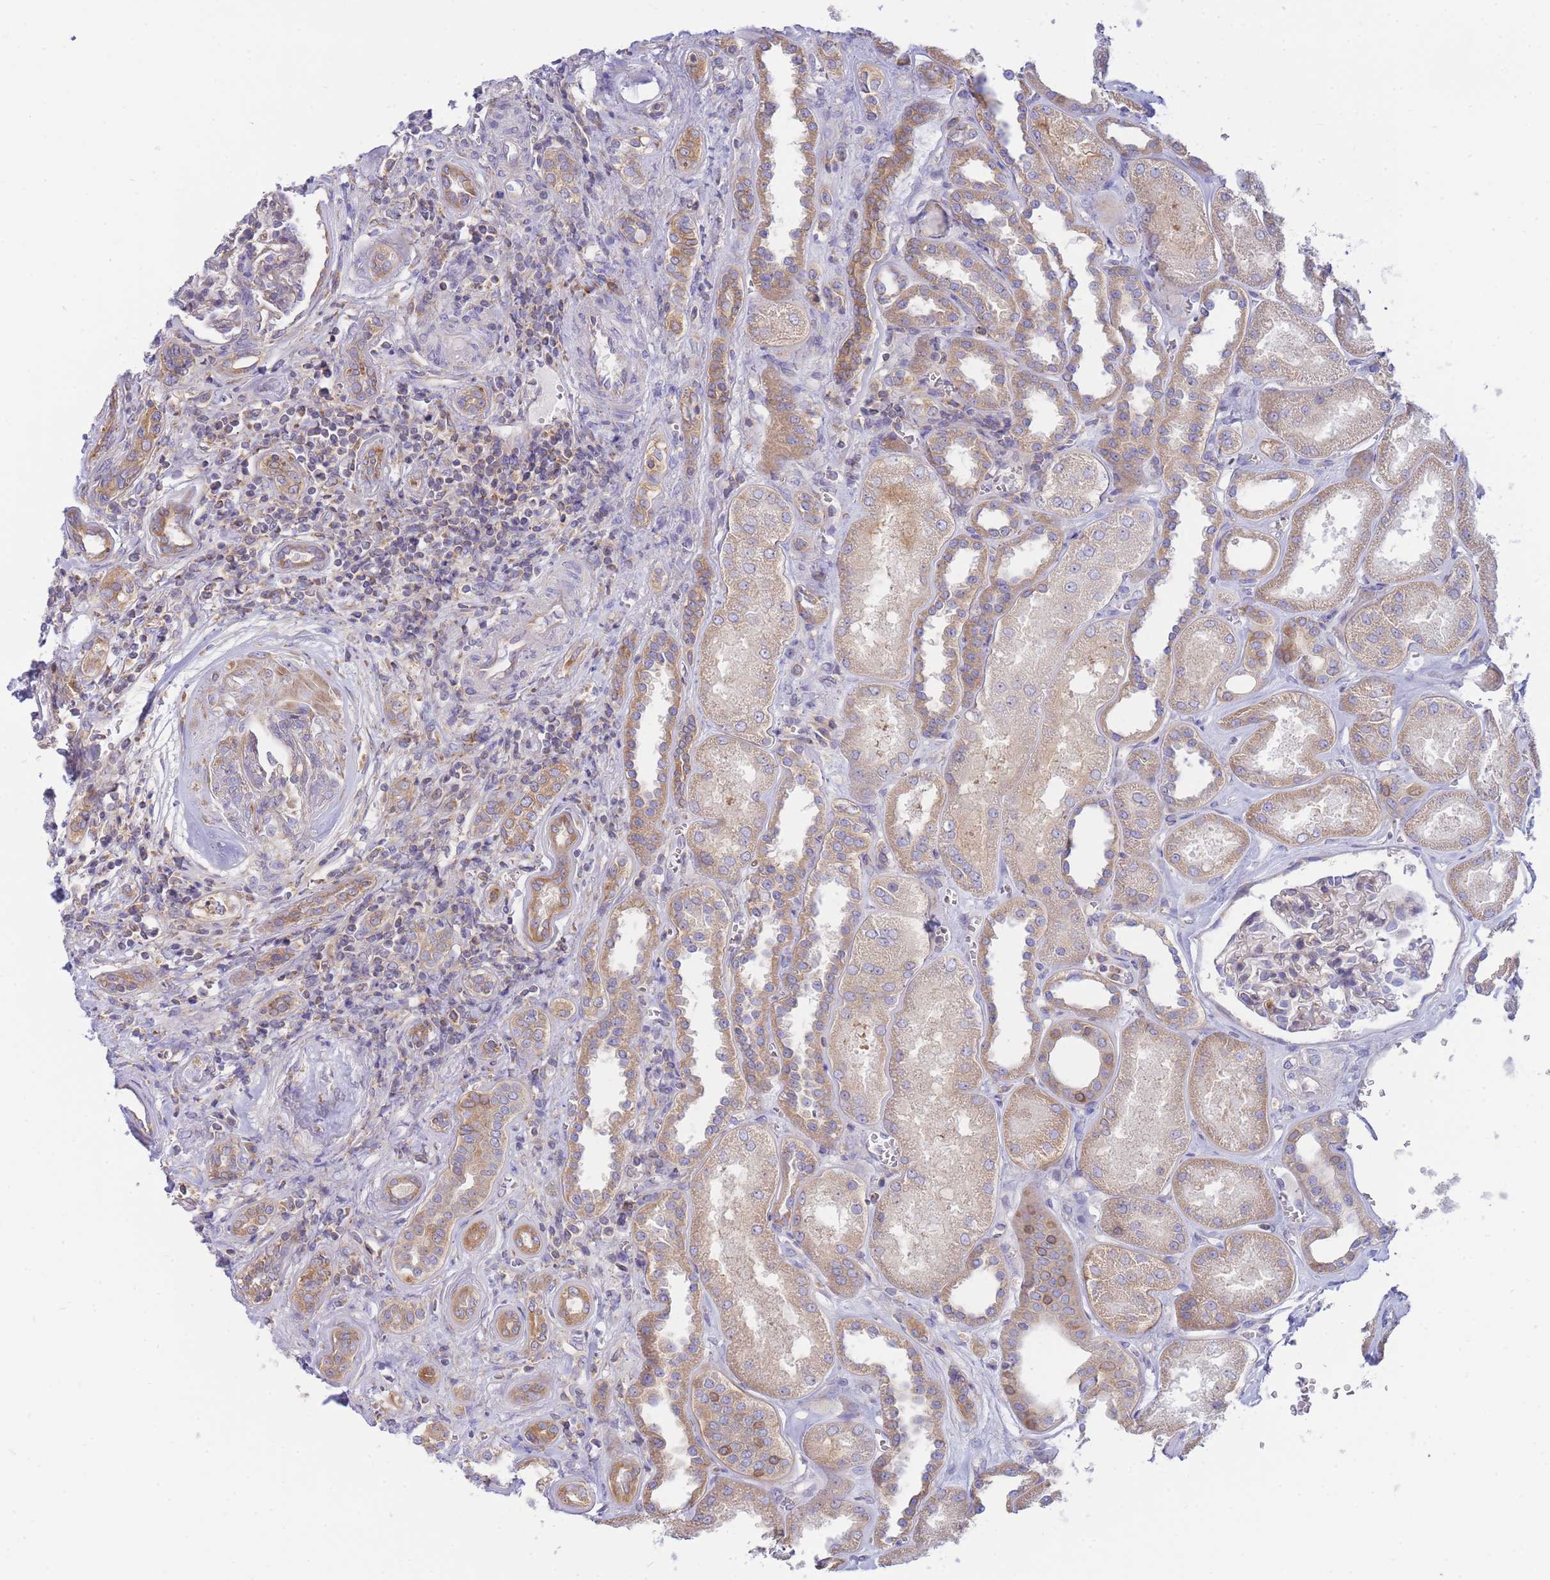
{"staining": {"intensity": "weak", "quantity": "<25%", "location": "cytoplasmic/membranous"}, "tissue": "kidney", "cell_type": "Cells in glomeruli", "image_type": "normal", "snomed": [{"axis": "morphology", "description": "Normal tissue, NOS"}, {"axis": "morphology", "description": "Adenocarcinoma, NOS"}, {"axis": "topography", "description": "Kidney"}], "caption": "Immunohistochemical staining of normal kidney shows no significant positivity in cells in glomeruli. (DAB IHC with hematoxylin counter stain).", "gene": "SH2B2", "patient": {"sex": "female", "age": 68}}